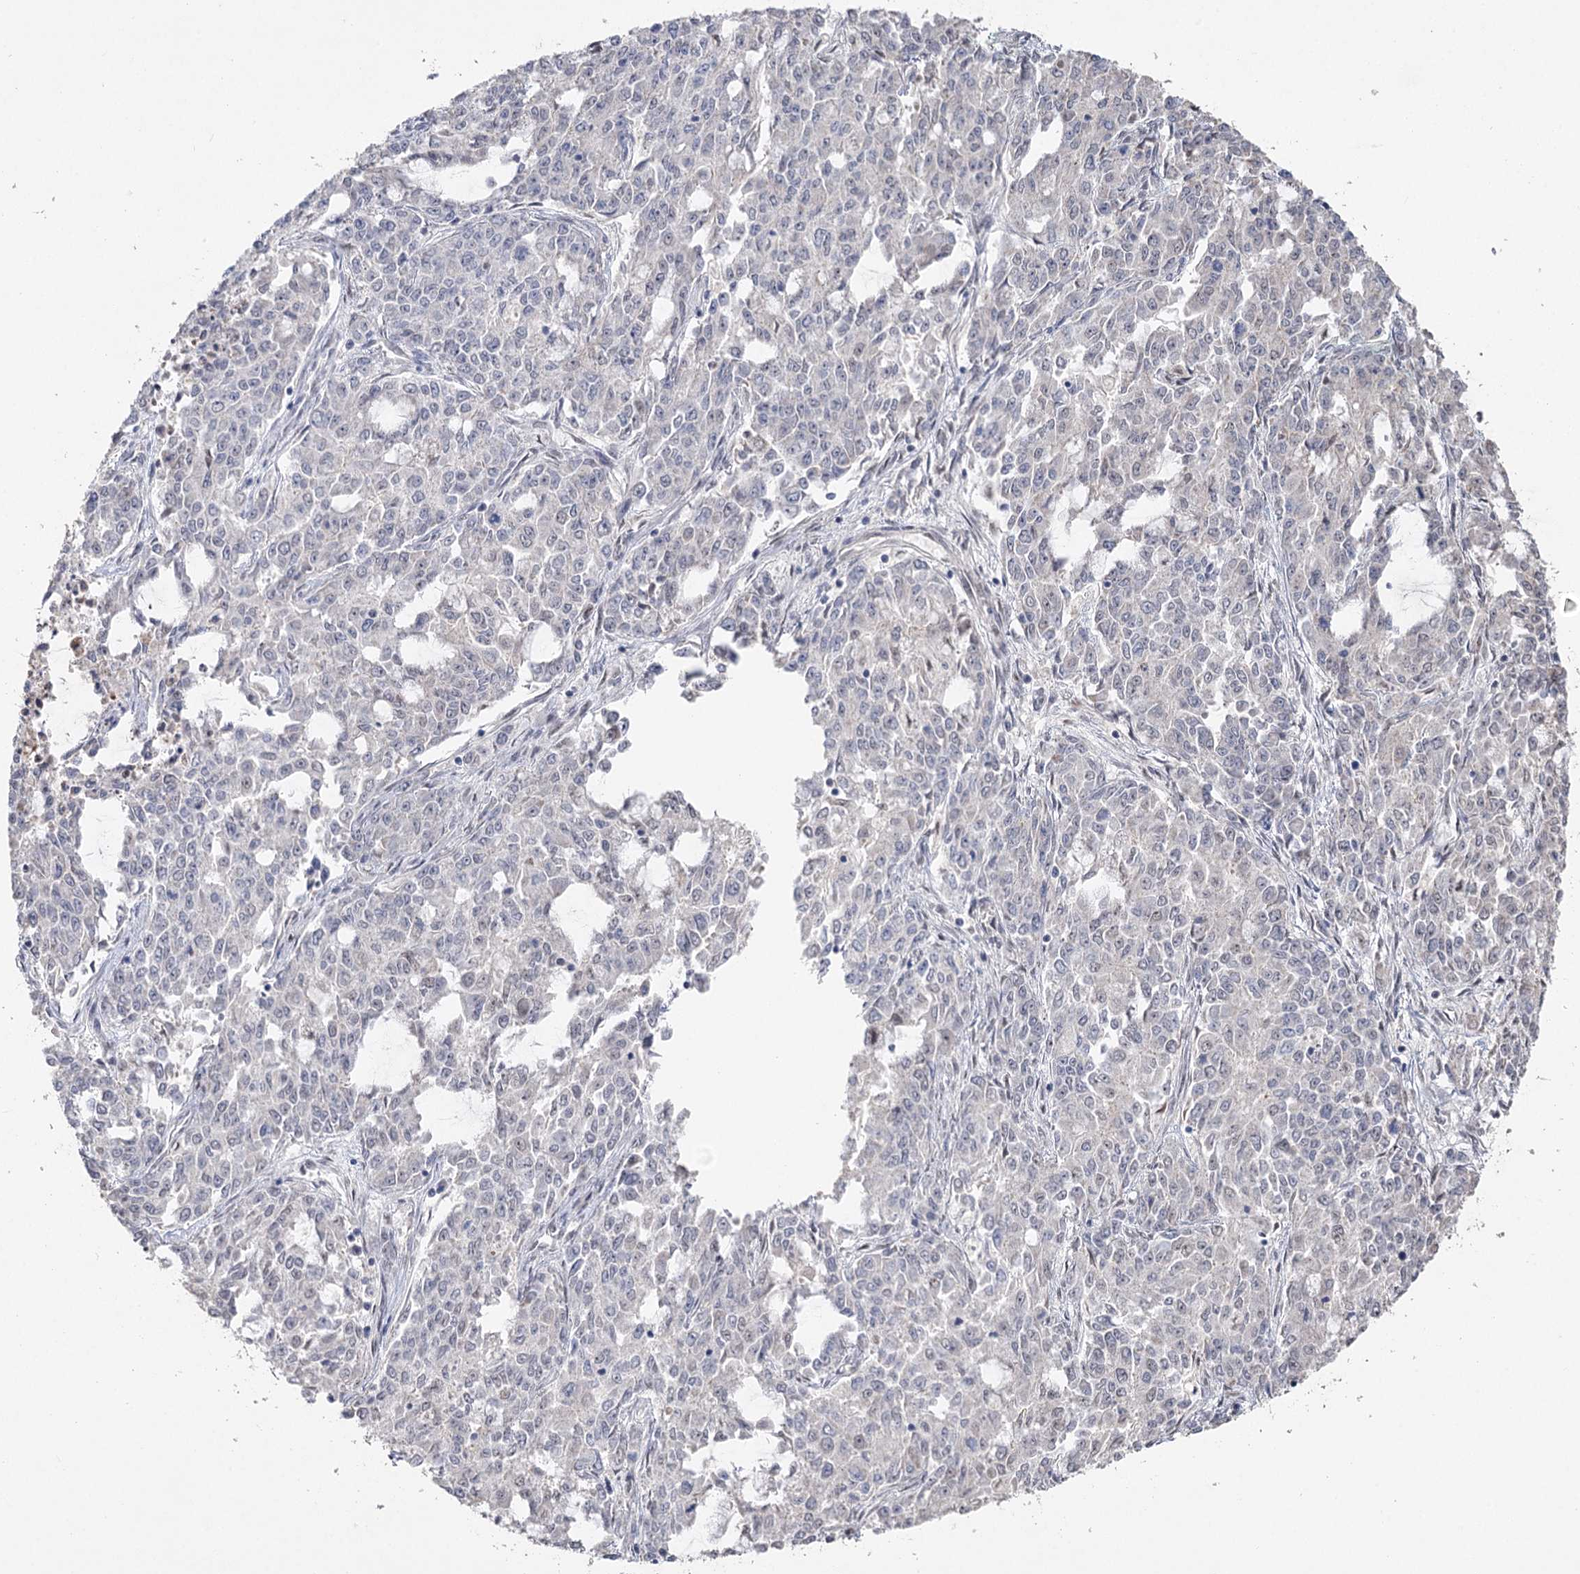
{"staining": {"intensity": "negative", "quantity": "none", "location": "none"}, "tissue": "endometrial cancer", "cell_type": "Tumor cells", "image_type": "cancer", "snomed": [{"axis": "morphology", "description": "Adenocarcinoma, NOS"}, {"axis": "topography", "description": "Endometrium"}], "caption": "This is an immunohistochemistry (IHC) photomicrograph of human endometrial adenocarcinoma. There is no positivity in tumor cells.", "gene": "RUFY4", "patient": {"sex": "female", "age": 50}}